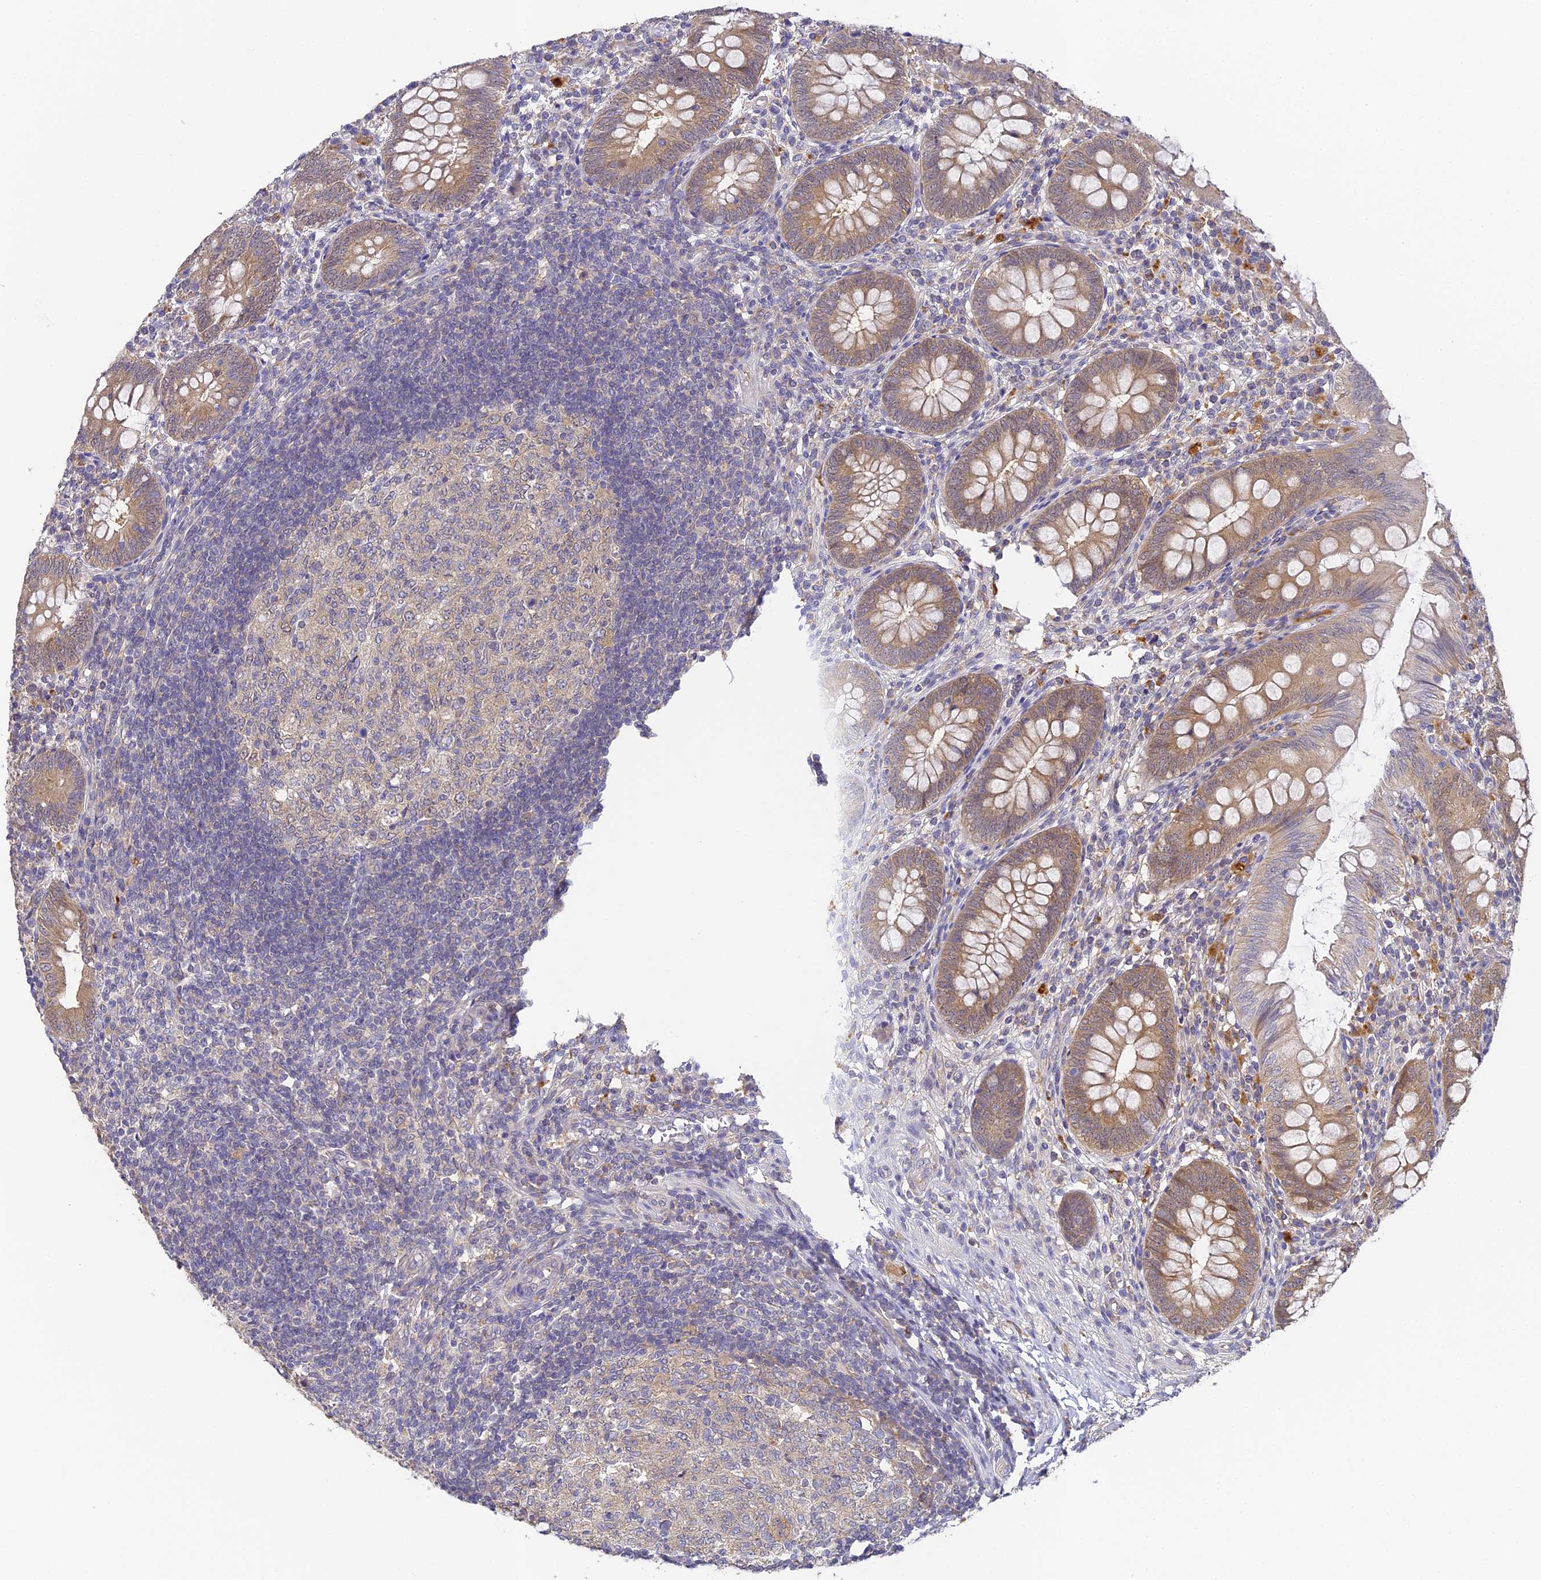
{"staining": {"intensity": "moderate", "quantity": "25%-75%", "location": "cytoplasmic/membranous"}, "tissue": "appendix", "cell_type": "Glandular cells", "image_type": "normal", "snomed": [{"axis": "morphology", "description": "Normal tissue, NOS"}, {"axis": "topography", "description": "Appendix"}], "caption": "This photomicrograph reveals immunohistochemistry staining of normal appendix, with medium moderate cytoplasmic/membranous staining in approximately 25%-75% of glandular cells.", "gene": "YAE1", "patient": {"sex": "male", "age": 14}}